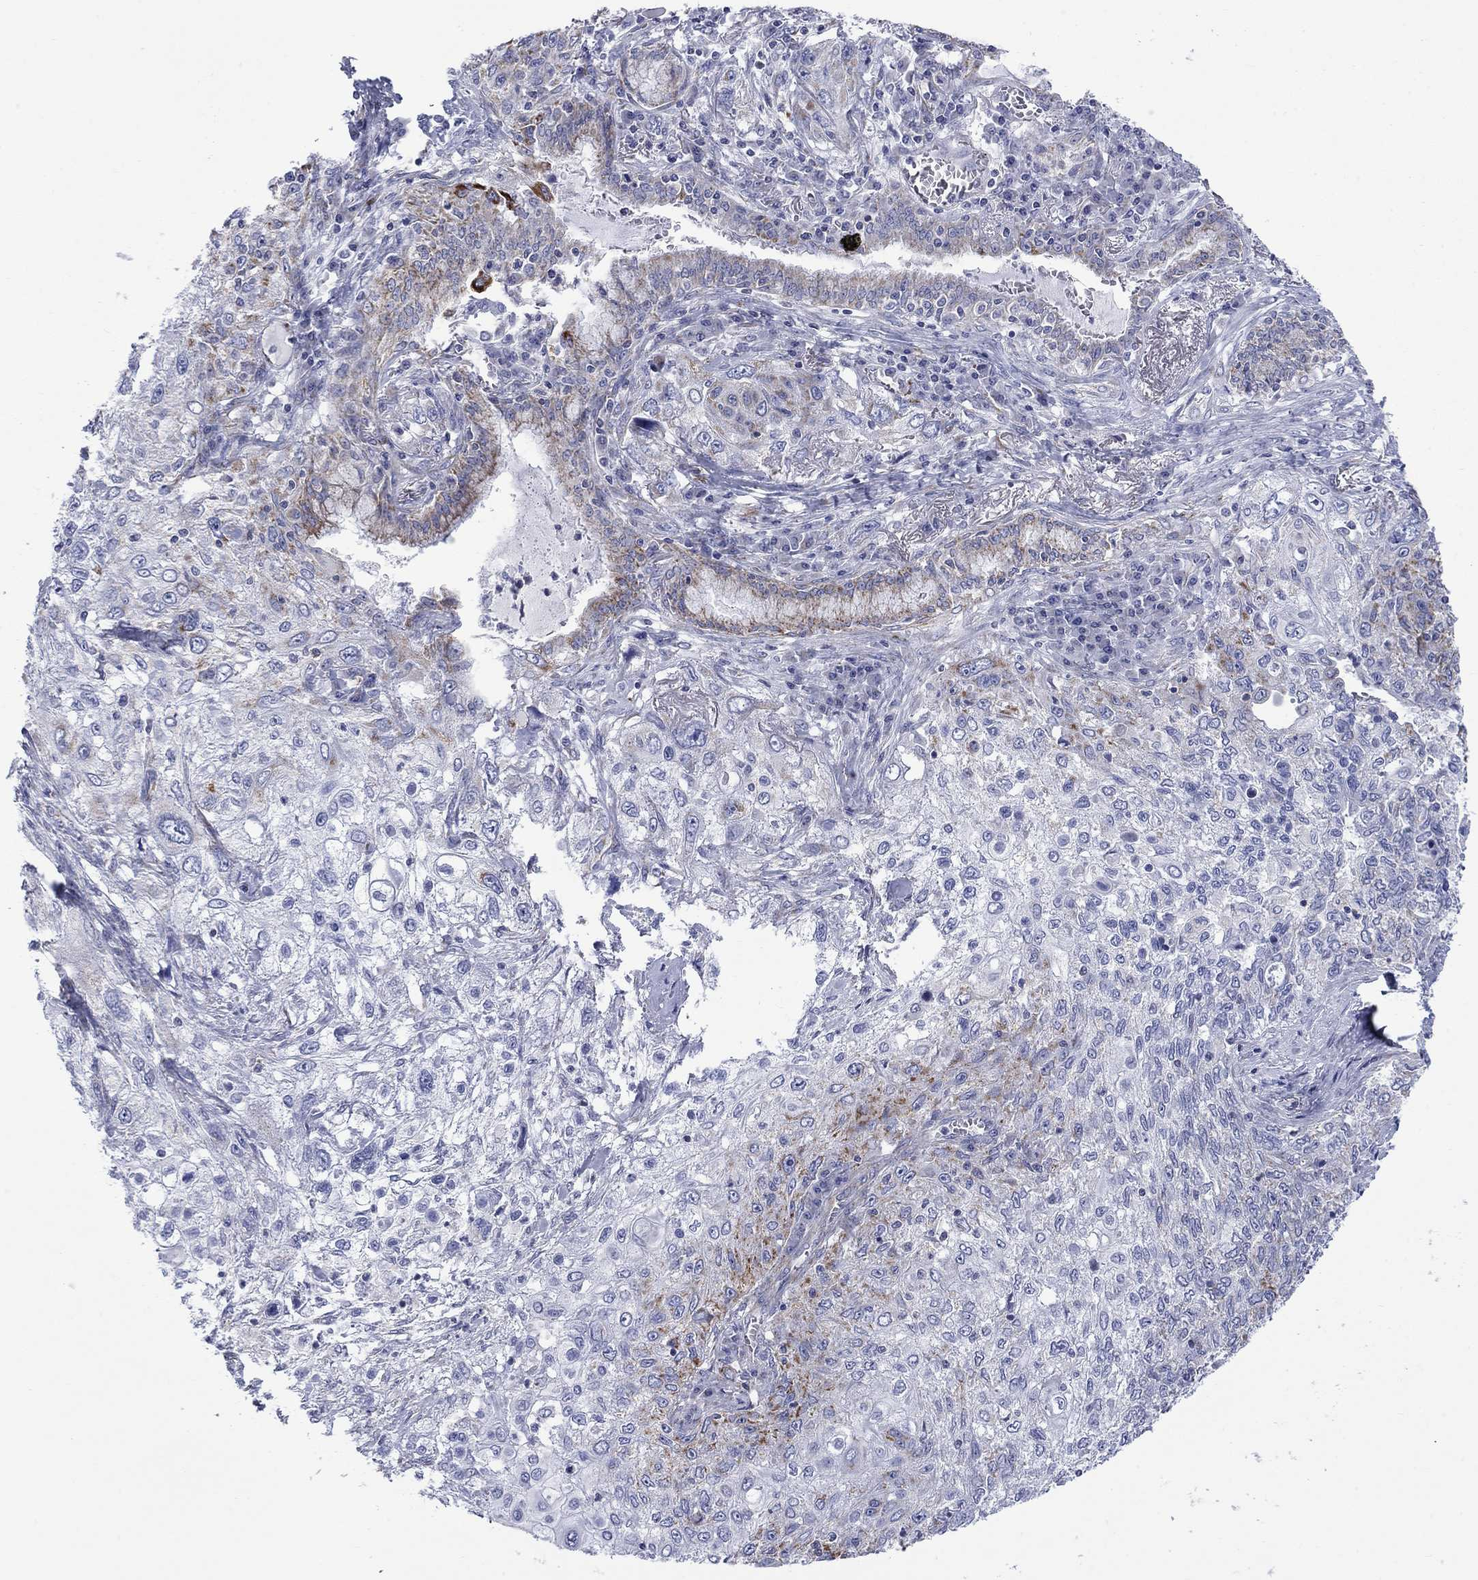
{"staining": {"intensity": "moderate", "quantity": "<25%", "location": "cytoplasmic/membranous"}, "tissue": "lung cancer", "cell_type": "Tumor cells", "image_type": "cancer", "snomed": [{"axis": "morphology", "description": "Squamous cell carcinoma, NOS"}, {"axis": "topography", "description": "Lung"}], "caption": "Human lung cancer (squamous cell carcinoma) stained for a protein (brown) exhibits moderate cytoplasmic/membranous positive staining in approximately <25% of tumor cells.", "gene": "CISD1", "patient": {"sex": "female", "age": 69}}